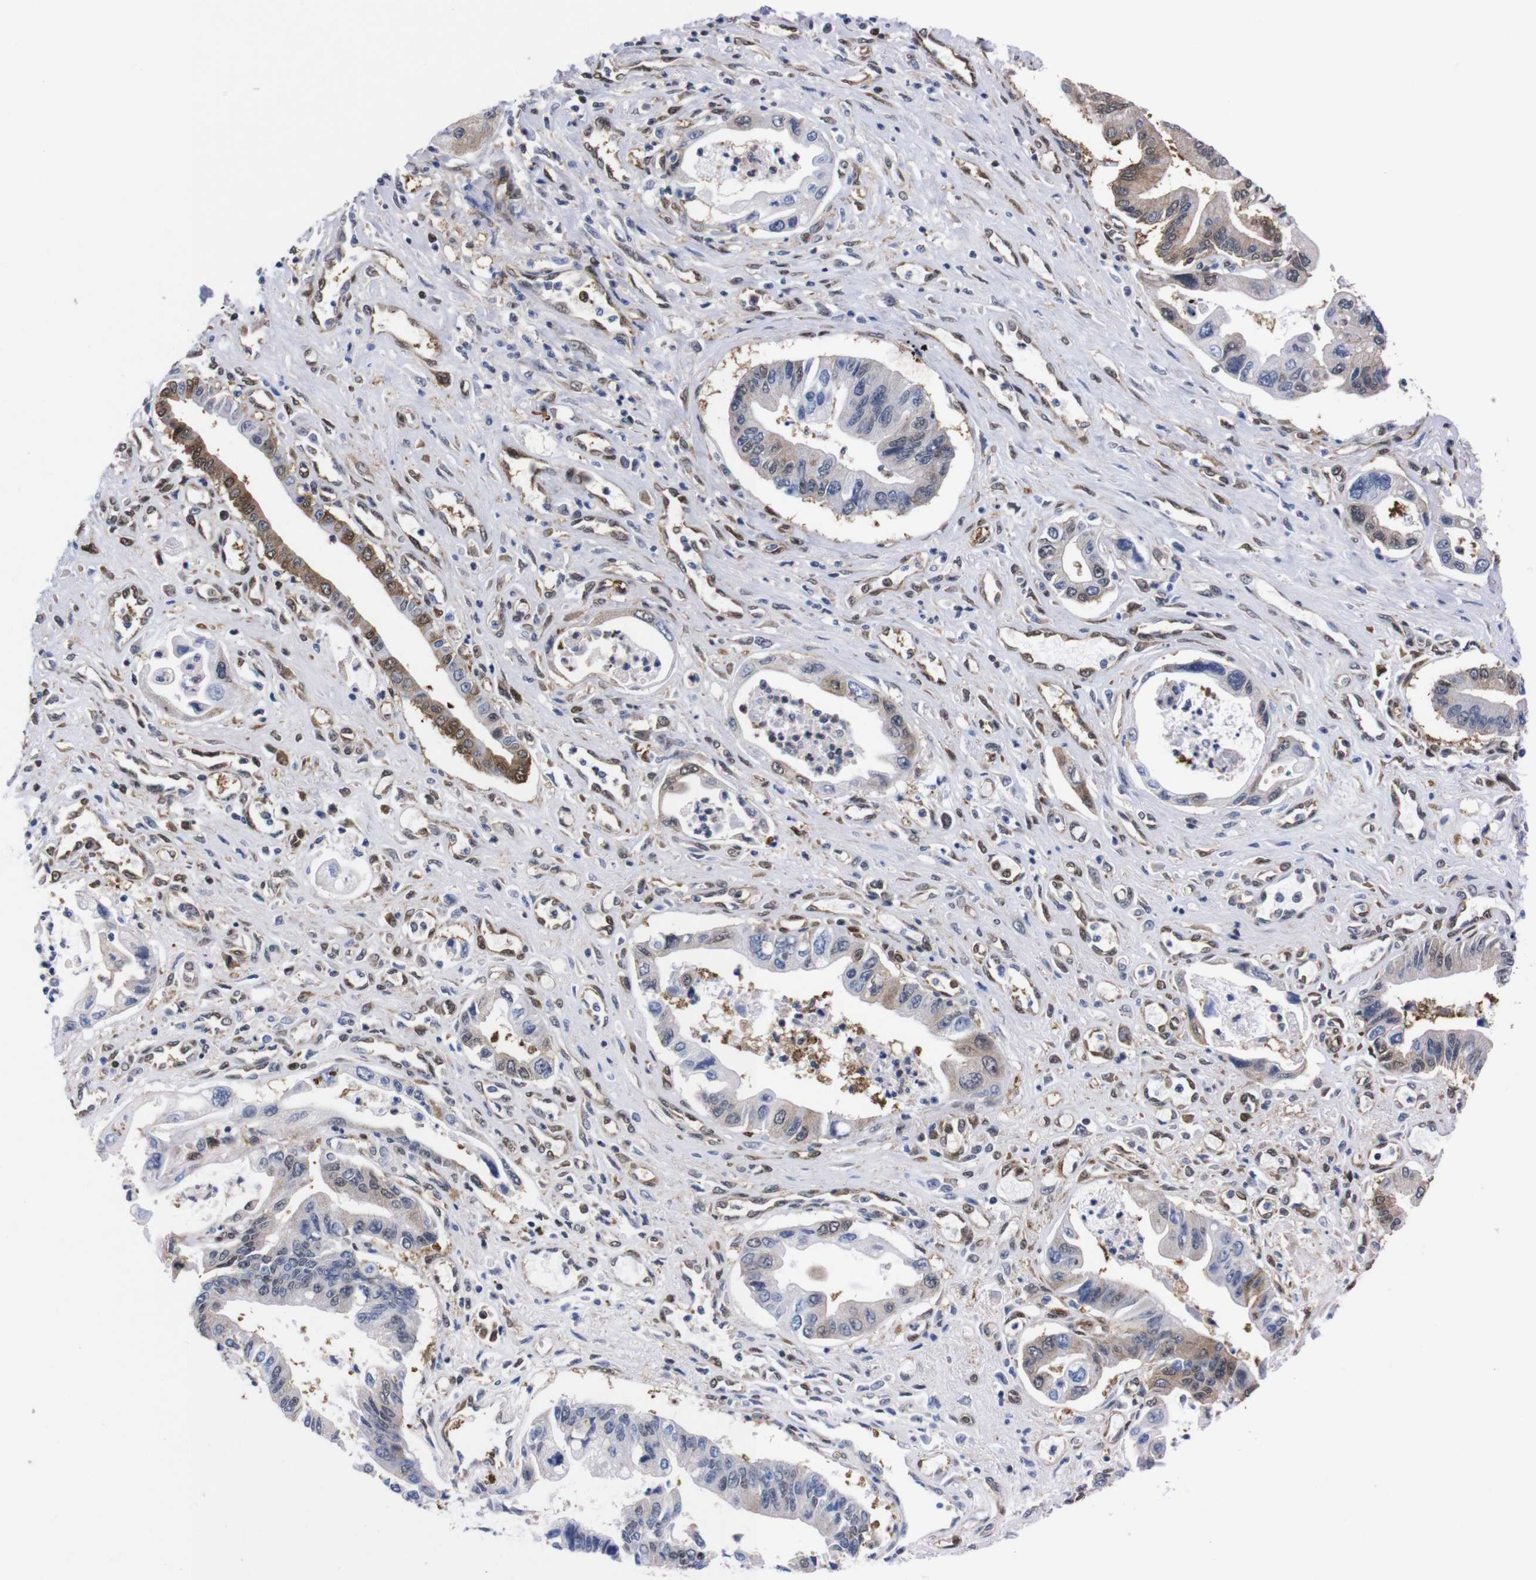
{"staining": {"intensity": "moderate", "quantity": "<25%", "location": "cytoplasmic/membranous,nuclear"}, "tissue": "pancreatic cancer", "cell_type": "Tumor cells", "image_type": "cancer", "snomed": [{"axis": "morphology", "description": "Adenocarcinoma, NOS"}, {"axis": "topography", "description": "Pancreas"}], "caption": "A brown stain highlights moderate cytoplasmic/membranous and nuclear expression of a protein in human pancreatic cancer (adenocarcinoma) tumor cells.", "gene": "UBQLN2", "patient": {"sex": "male", "age": 56}}